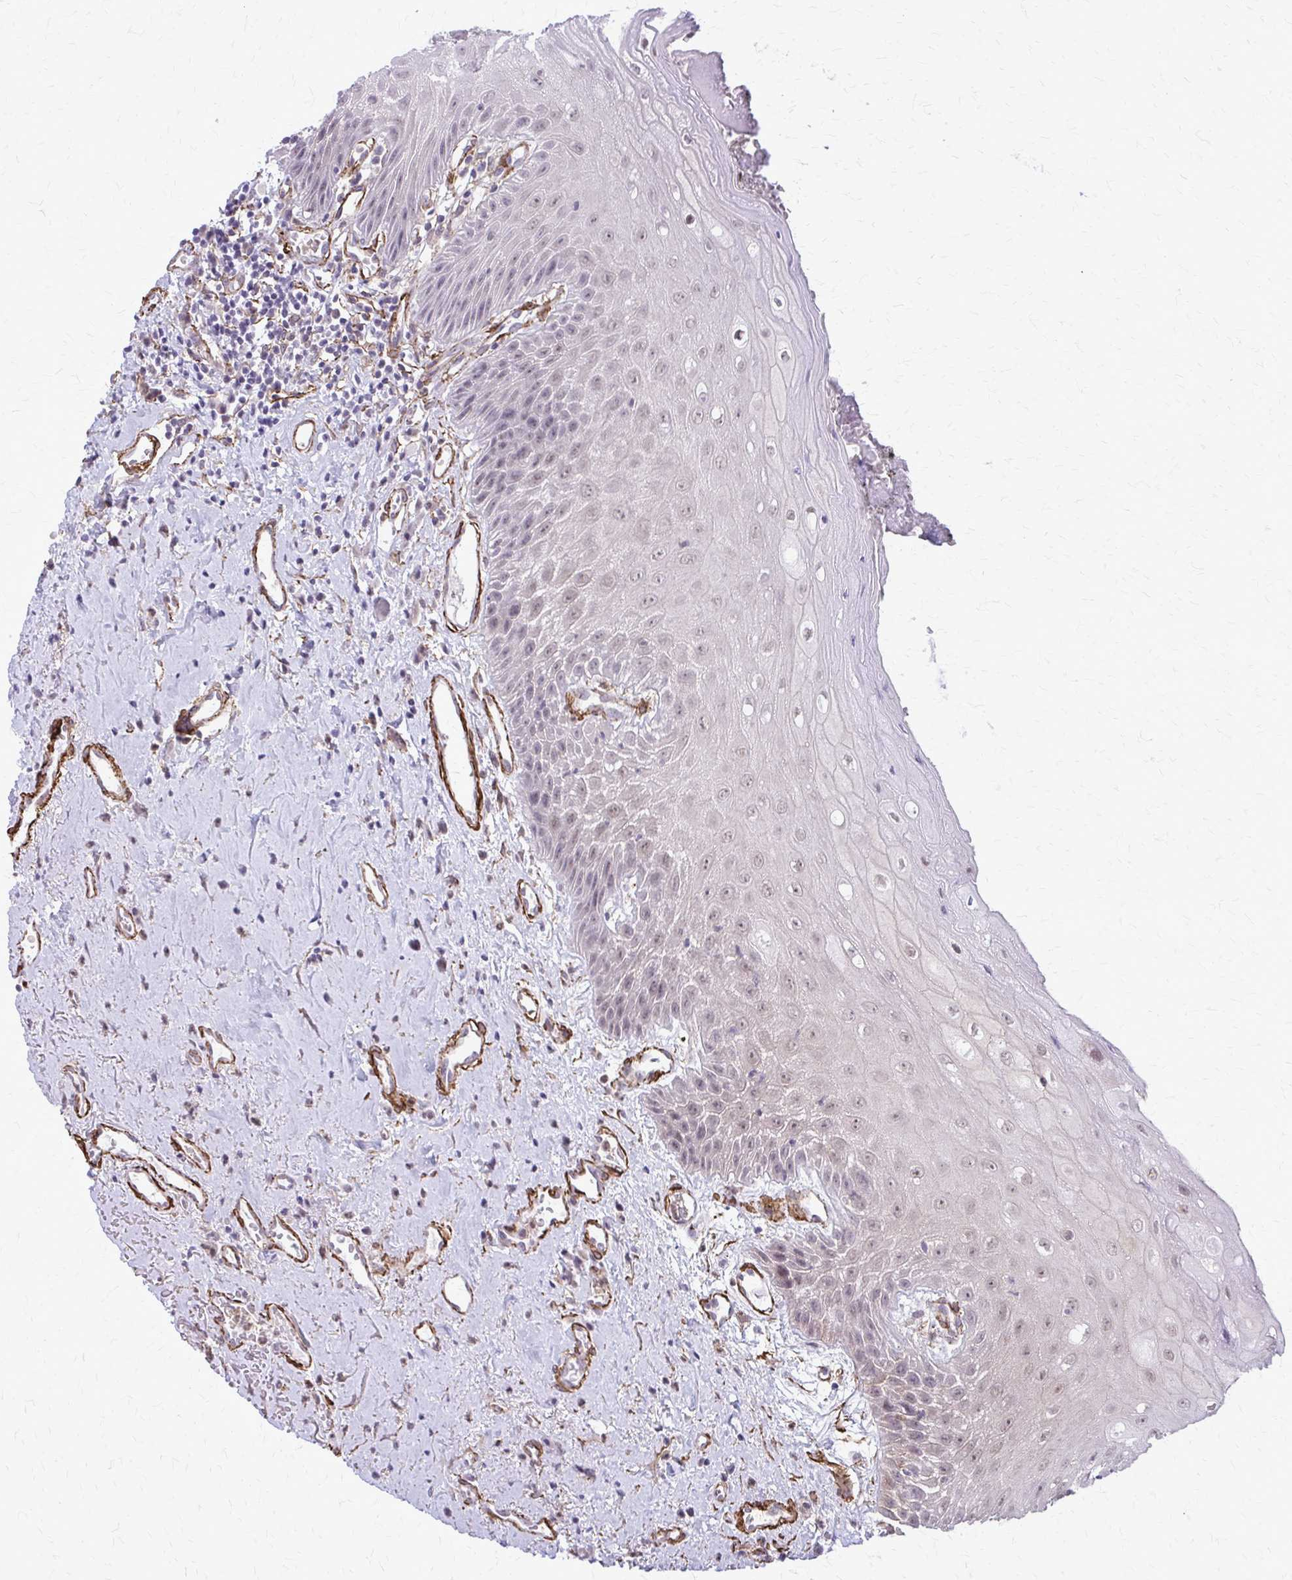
{"staining": {"intensity": "moderate", "quantity": "<25%", "location": "nuclear"}, "tissue": "oral mucosa", "cell_type": "Squamous epithelial cells", "image_type": "normal", "snomed": [{"axis": "morphology", "description": "Normal tissue, NOS"}, {"axis": "morphology", "description": "Squamous cell carcinoma, NOS"}, {"axis": "topography", "description": "Oral tissue"}, {"axis": "topography", "description": "Peripheral nerve tissue"}, {"axis": "topography", "description": "Head-Neck"}], "caption": "DAB immunohistochemical staining of benign human oral mucosa shows moderate nuclear protein positivity in approximately <25% of squamous epithelial cells. The staining was performed using DAB to visualize the protein expression in brown, while the nuclei were stained in blue with hematoxylin (Magnification: 20x).", "gene": "NRBF2", "patient": {"sex": "female", "age": 59}}